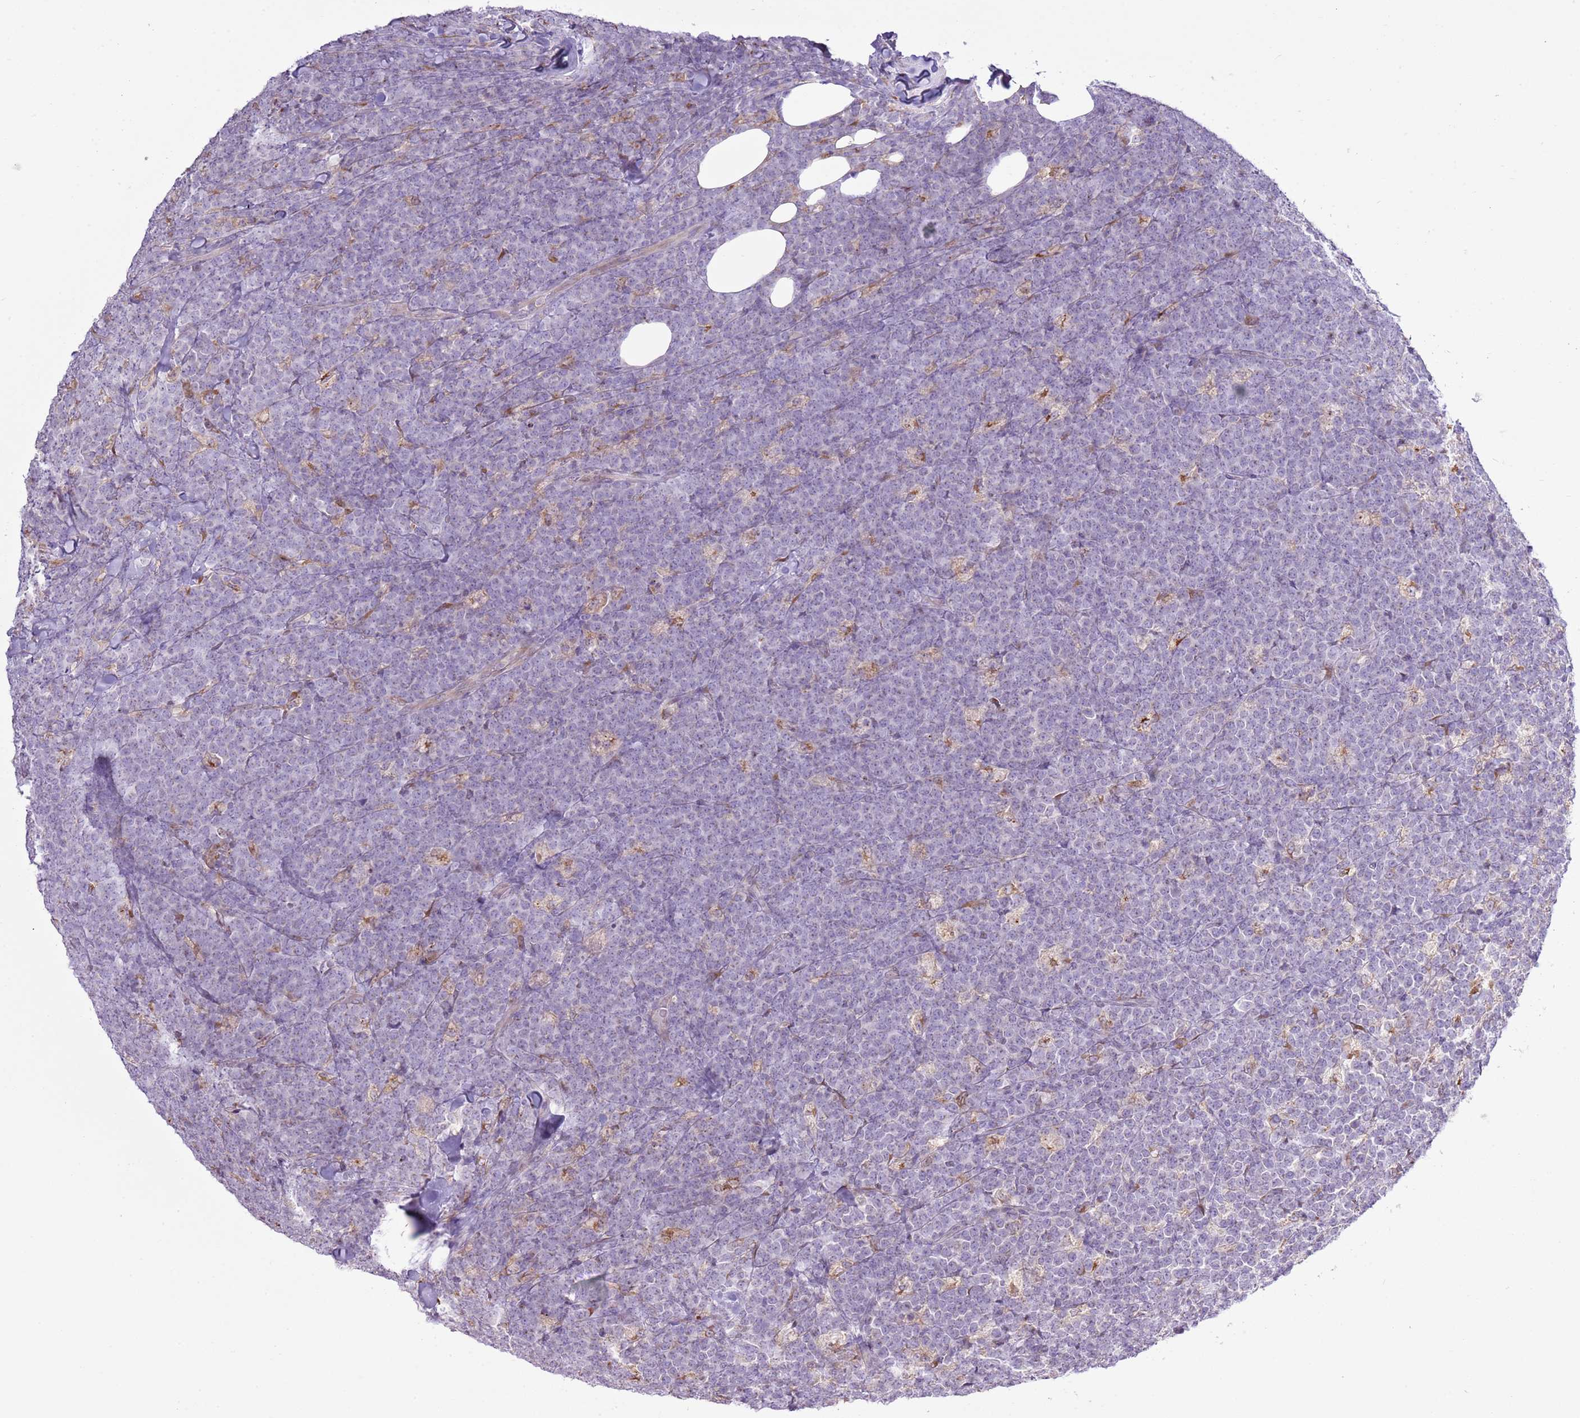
{"staining": {"intensity": "negative", "quantity": "none", "location": "none"}, "tissue": "lymphoma", "cell_type": "Tumor cells", "image_type": "cancer", "snomed": [{"axis": "morphology", "description": "Malignant lymphoma, non-Hodgkin's type, High grade"}, {"axis": "topography", "description": "Small intestine"}], "caption": "Human lymphoma stained for a protein using IHC exhibits no positivity in tumor cells.", "gene": "TMED10", "patient": {"sex": "male", "age": 8}}